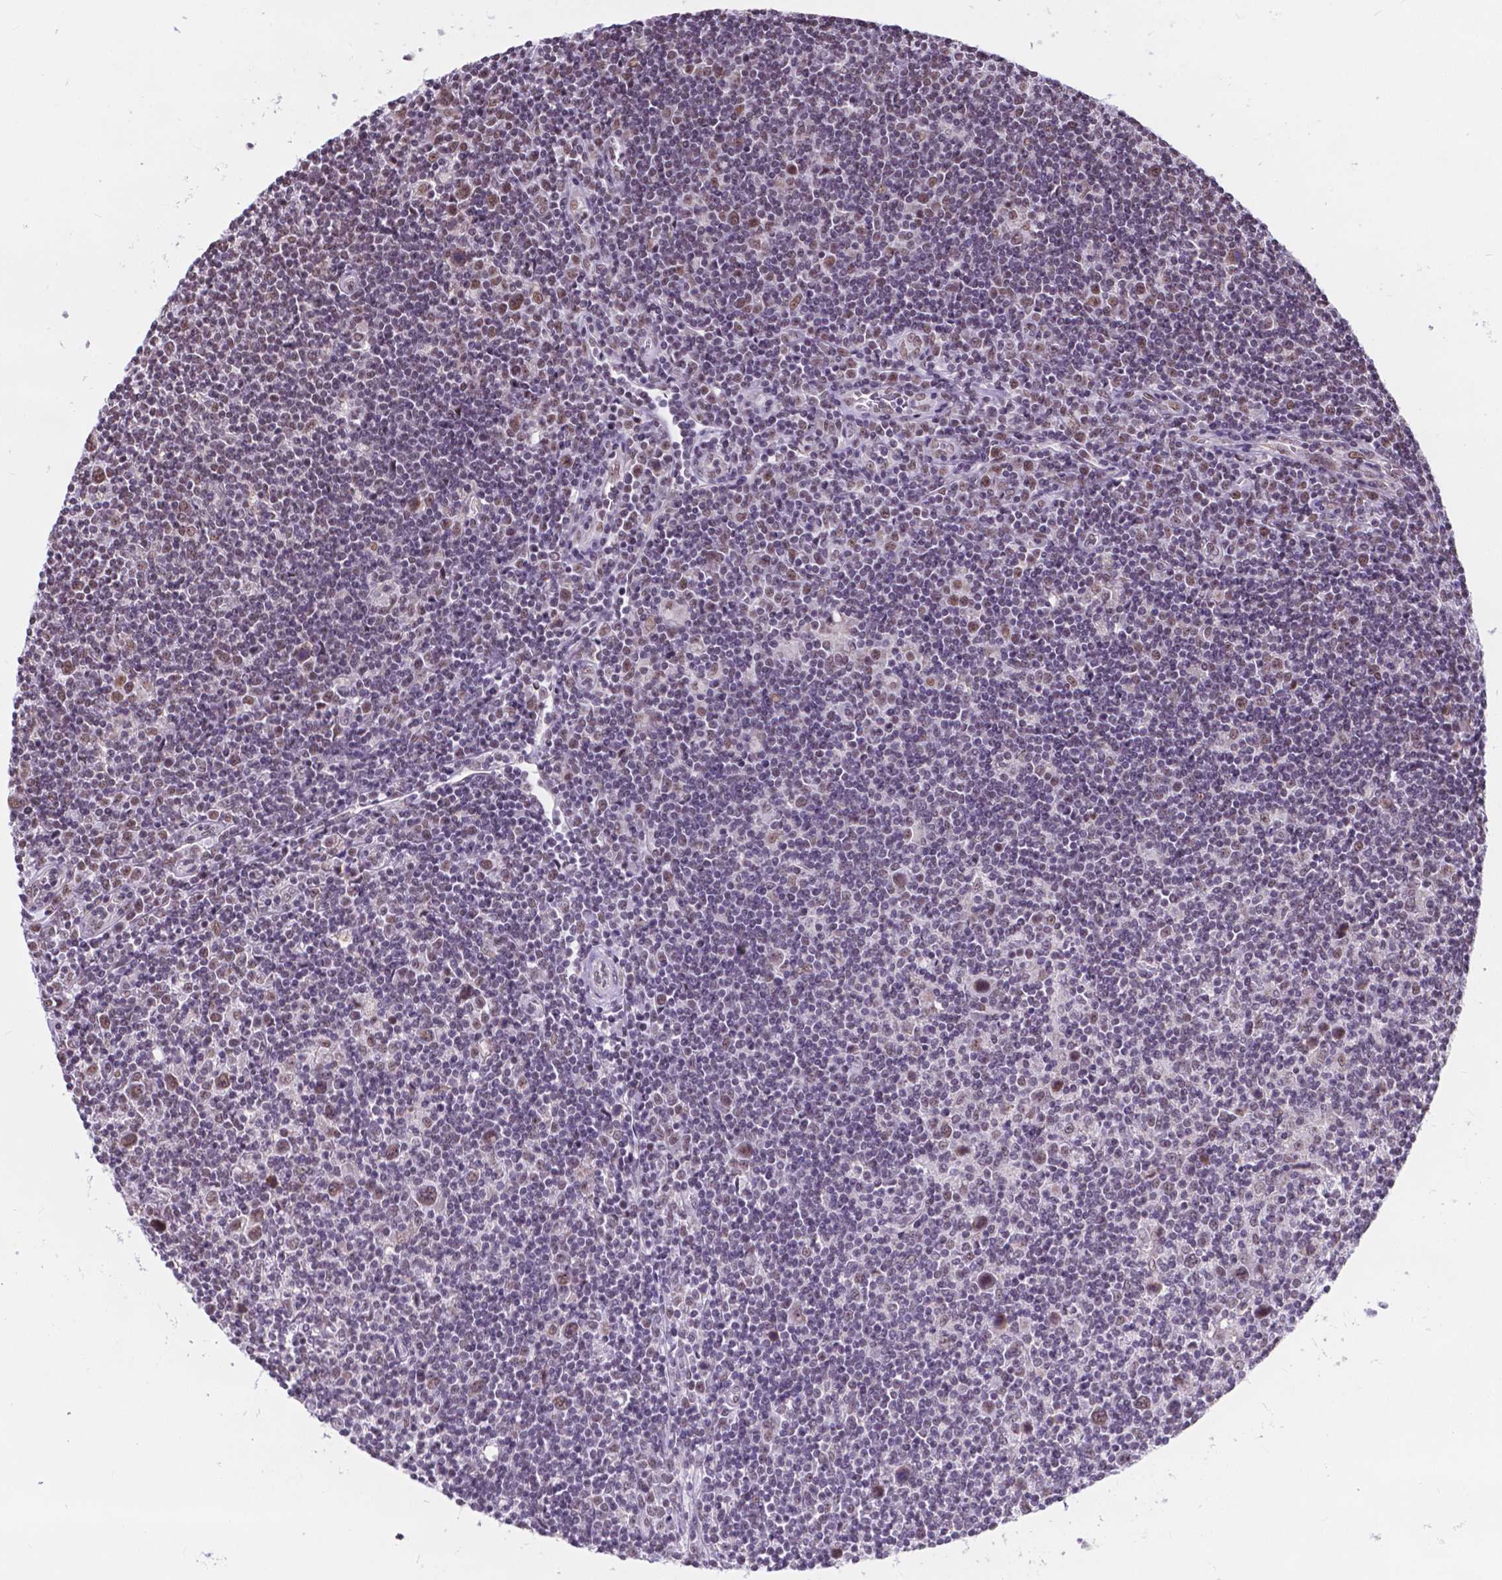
{"staining": {"intensity": "weak", "quantity": ">75%", "location": "nuclear"}, "tissue": "lymphoma", "cell_type": "Tumor cells", "image_type": "cancer", "snomed": [{"axis": "morphology", "description": "Hodgkin's disease, NOS"}, {"axis": "topography", "description": "Lymph node"}], "caption": "IHC of human Hodgkin's disease exhibits low levels of weak nuclear expression in about >75% of tumor cells. (DAB (3,3'-diaminobenzidine) IHC, brown staining for protein, blue staining for nuclei).", "gene": "BCAS2", "patient": {"sex": "male", "age": 40}}